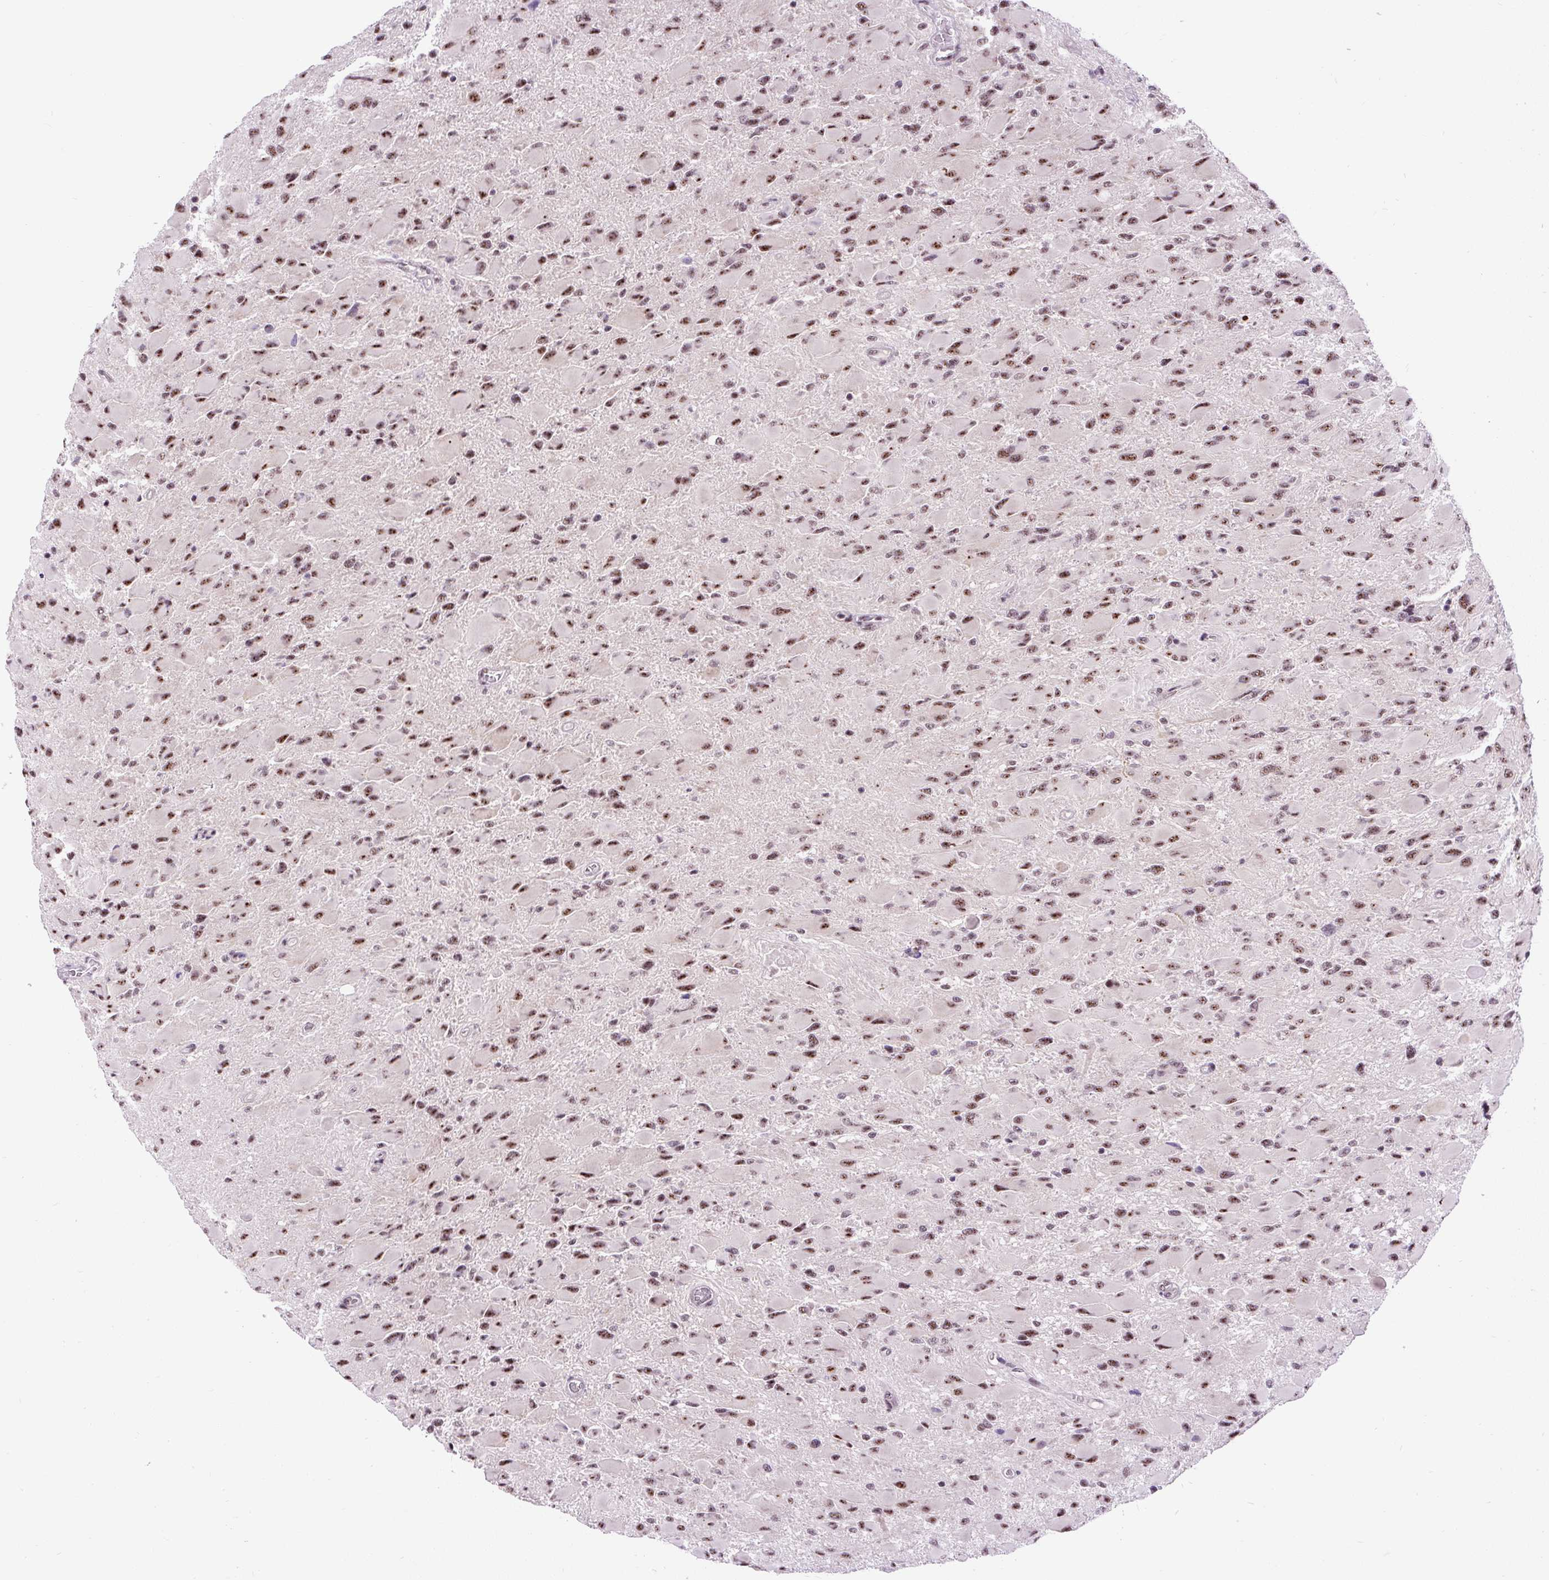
{"staining": {"intensity": "moderate", "quantity": ">75%", "location": "nuclear"}, "tissue": "glioma", "cell_type": "Tumor cells", "image_type": "cancer", "snomed": [{"axis": "morphology", "description": "Glioma, malignant, High grade"}, {"axis": "topography", "description": "Cerebral cortex"}], "caption": "IHC (DAB) staining of high-grade glioma (malignant) reveals moderate nuclear protein staining in approximately >75% of tumor cells.", "gene": "SMC5", "patient": {"sex": "female", "age": 36}}